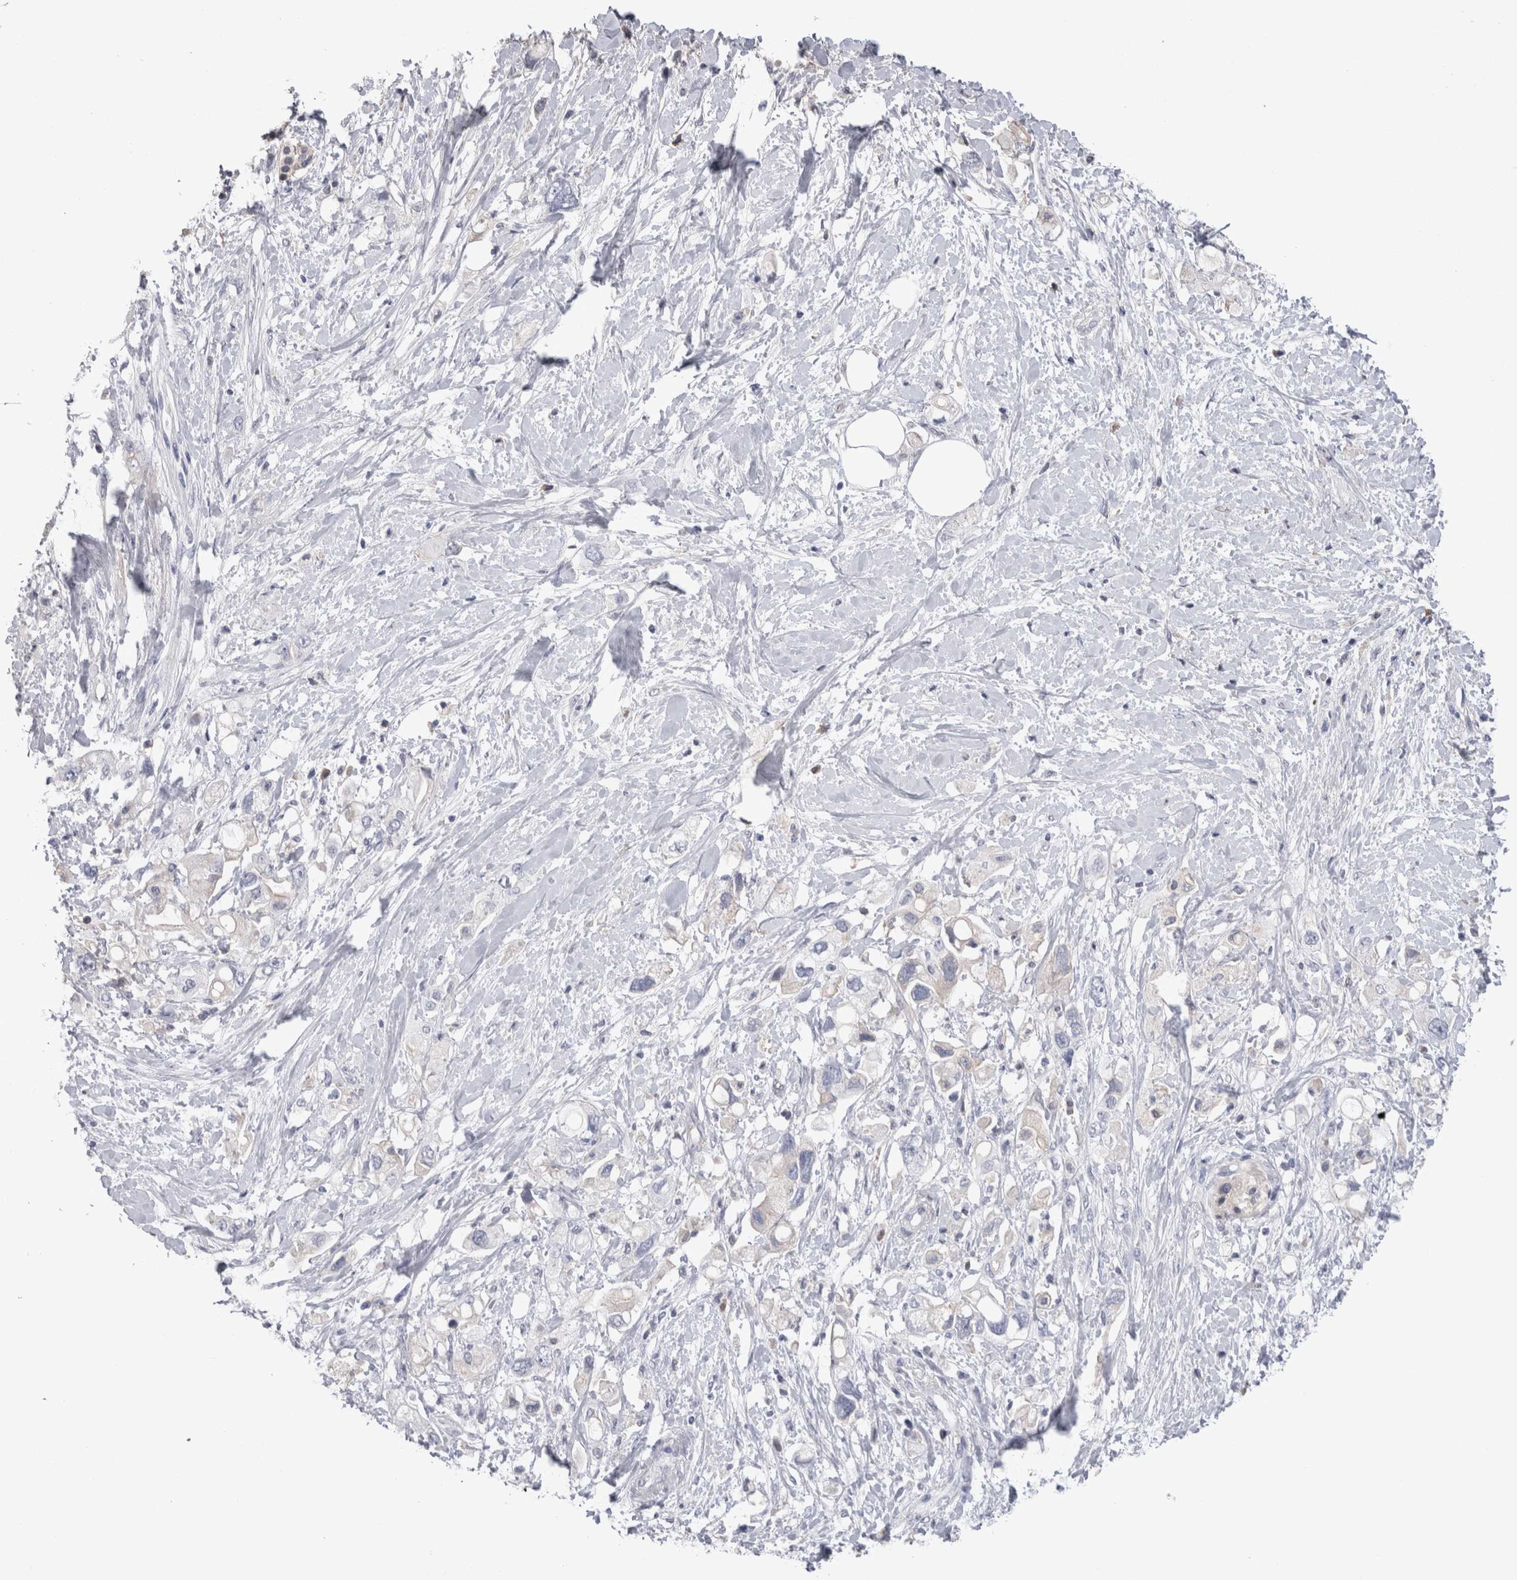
{"staining": {"intensity": "negative", "quantity": "none", "location": "none"}, "tissue": "pancreatic cancer", "cell_type": "Tumor cells", "image_type": "cancer", "snomed": [{"axis": "morphology", "description": "Adenocarcinoma, NOS"}, {"axis": "topography", "description": "Pancreas"}], "caption": "Micrograph shows no significant protein positivity in tumor cells of pancreatic cancer. Brightfield microscopy of immunohistochemistry stained with DAB (brown) and hematoxylin (blue), captured at high magnification.", "gene": "REG1A", "patient": {"sex": "female", "age": 56}}